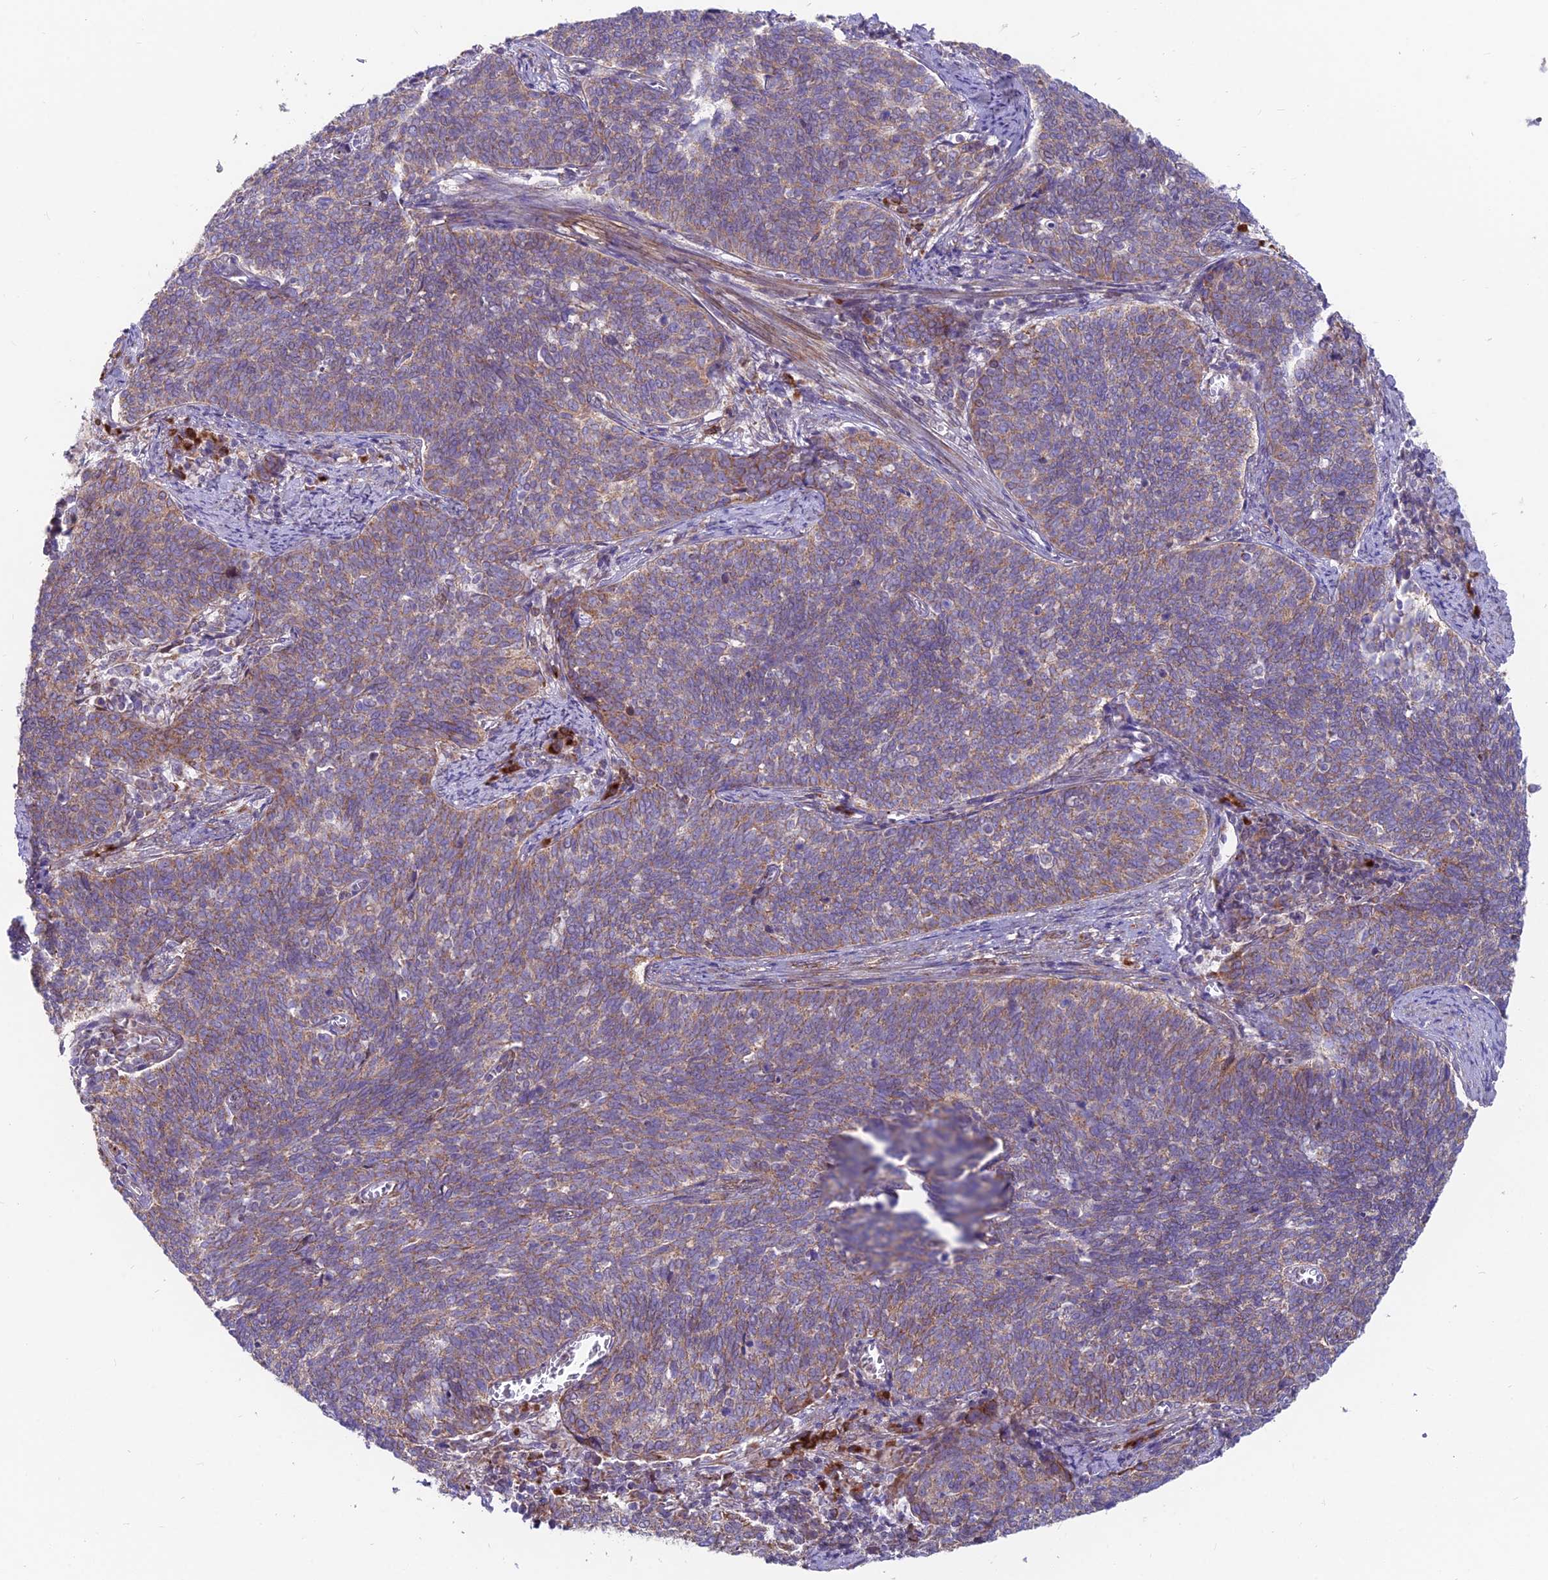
{"staining": {"intensity": "weak", "quantity": "25%-75%", "location": "cytoplasmic/membranous"}, "tissue": "cervical cancer", "cell_type": "Tumor cells", "image_type": "cancer", "snomed": [{"axis": "morphology", "description": "Squamous cell carcinoma, NOS"}, {"axis": "topography", "description": "Cervix"}], "caption": "Weak cytoplasmic/membranous expression for a protein is seen in approximately 25%-75% of tumor cells of cervical cancer (squamous cell carcinoma) using IHC.", "gene": "TBC1D20", "patient": {"sex": "female", "age": 39}}